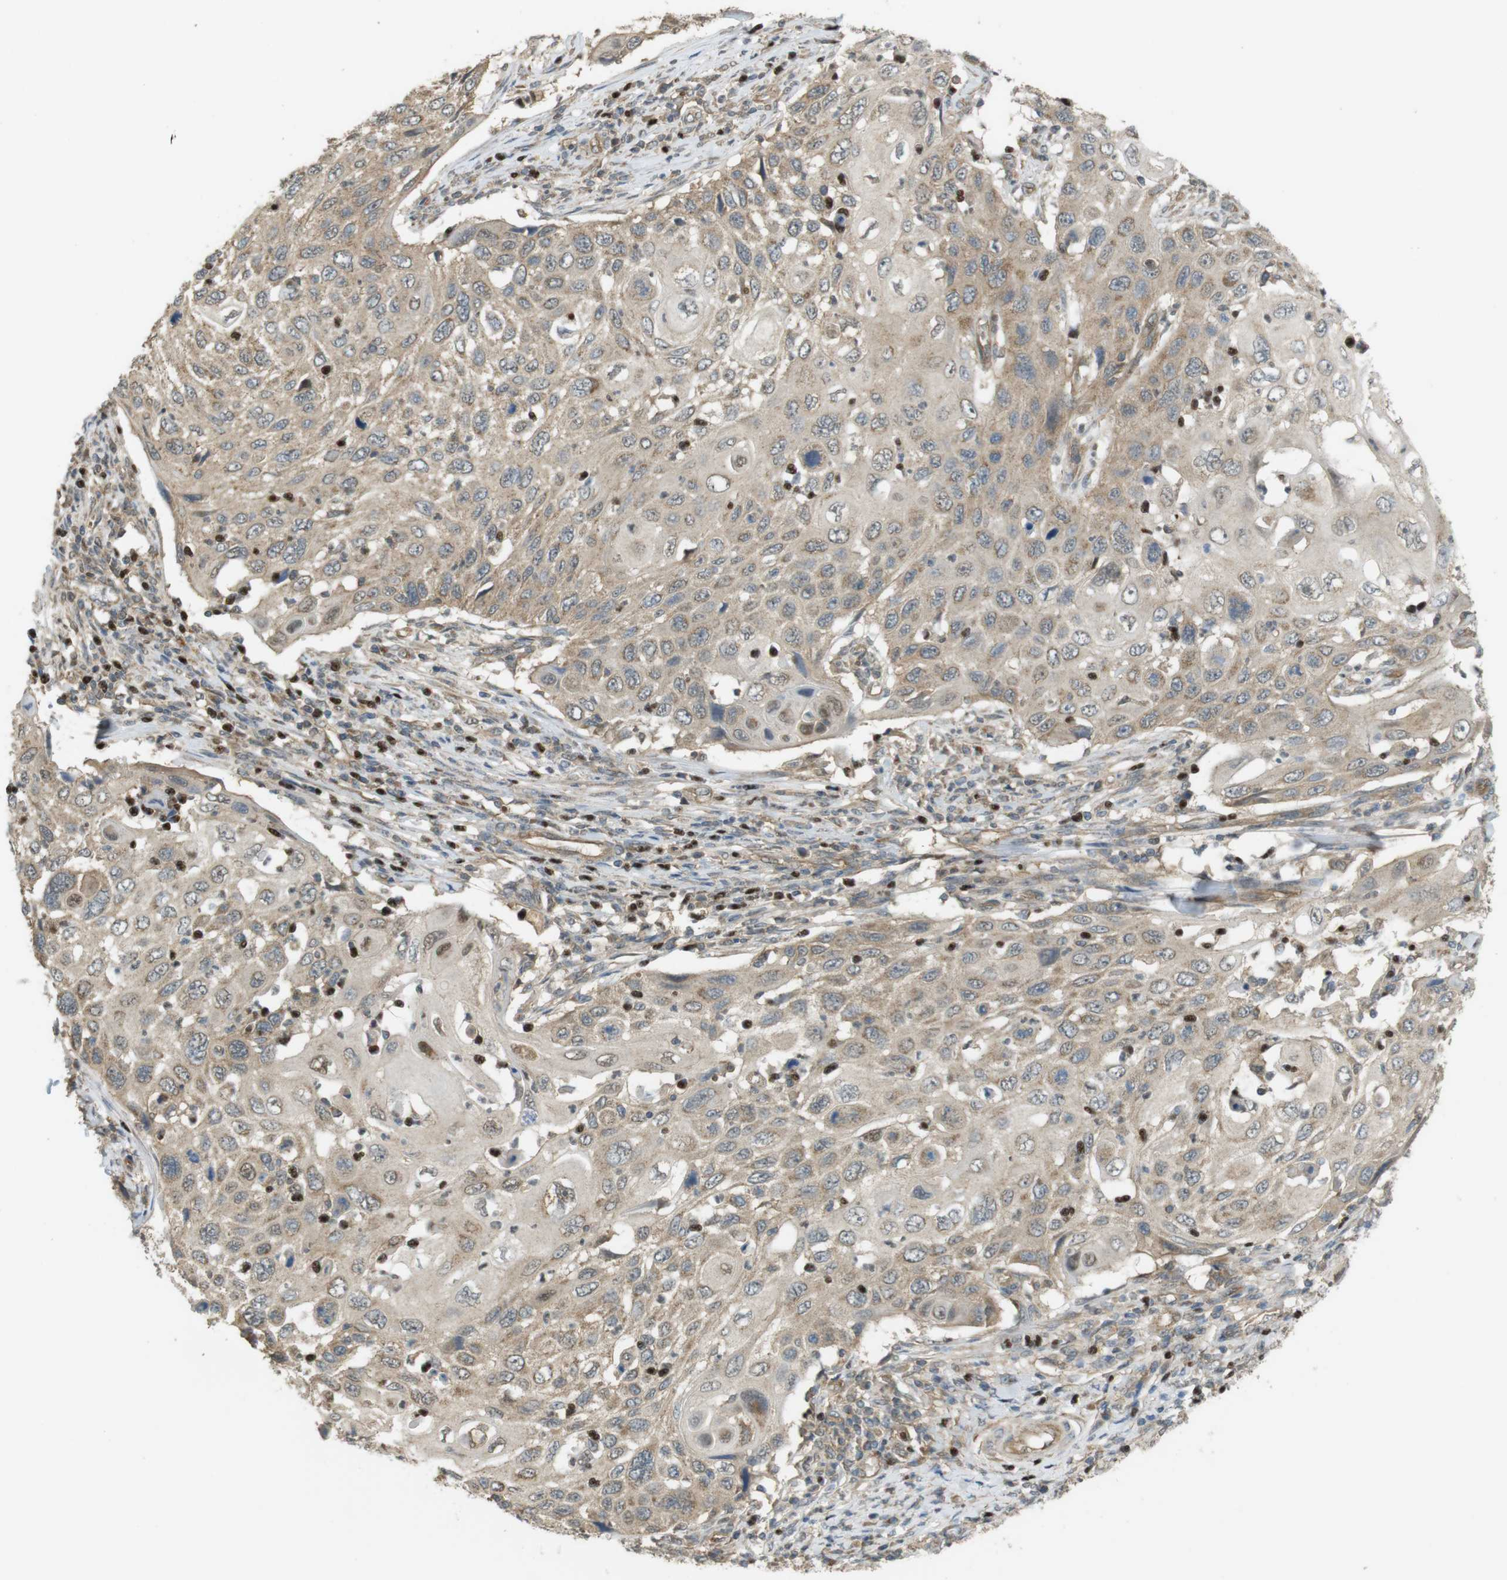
{"staining": {"intensity": "weak", "quantity": "25%-75%", "location": "cytoplasmic/membranous"}, "tissue": "cervical cancer", "cell_type": "Tumor cells", "image_type": "cancer", "snomed": [{"axis": "morphology", "description": "Squamous cell carcinoma, NOS"}, {"axis": "topography", "description": "Cervix"}], "caption": "Human squamous cell carcinoma (cervical) stained with a brown dye displays weak cytoplasmic/membranous positive positivity in approximately 25%-75% of tumor cells.", "gene": "ZDHHC20", "patient": {"sex": "female", "age": 70}}